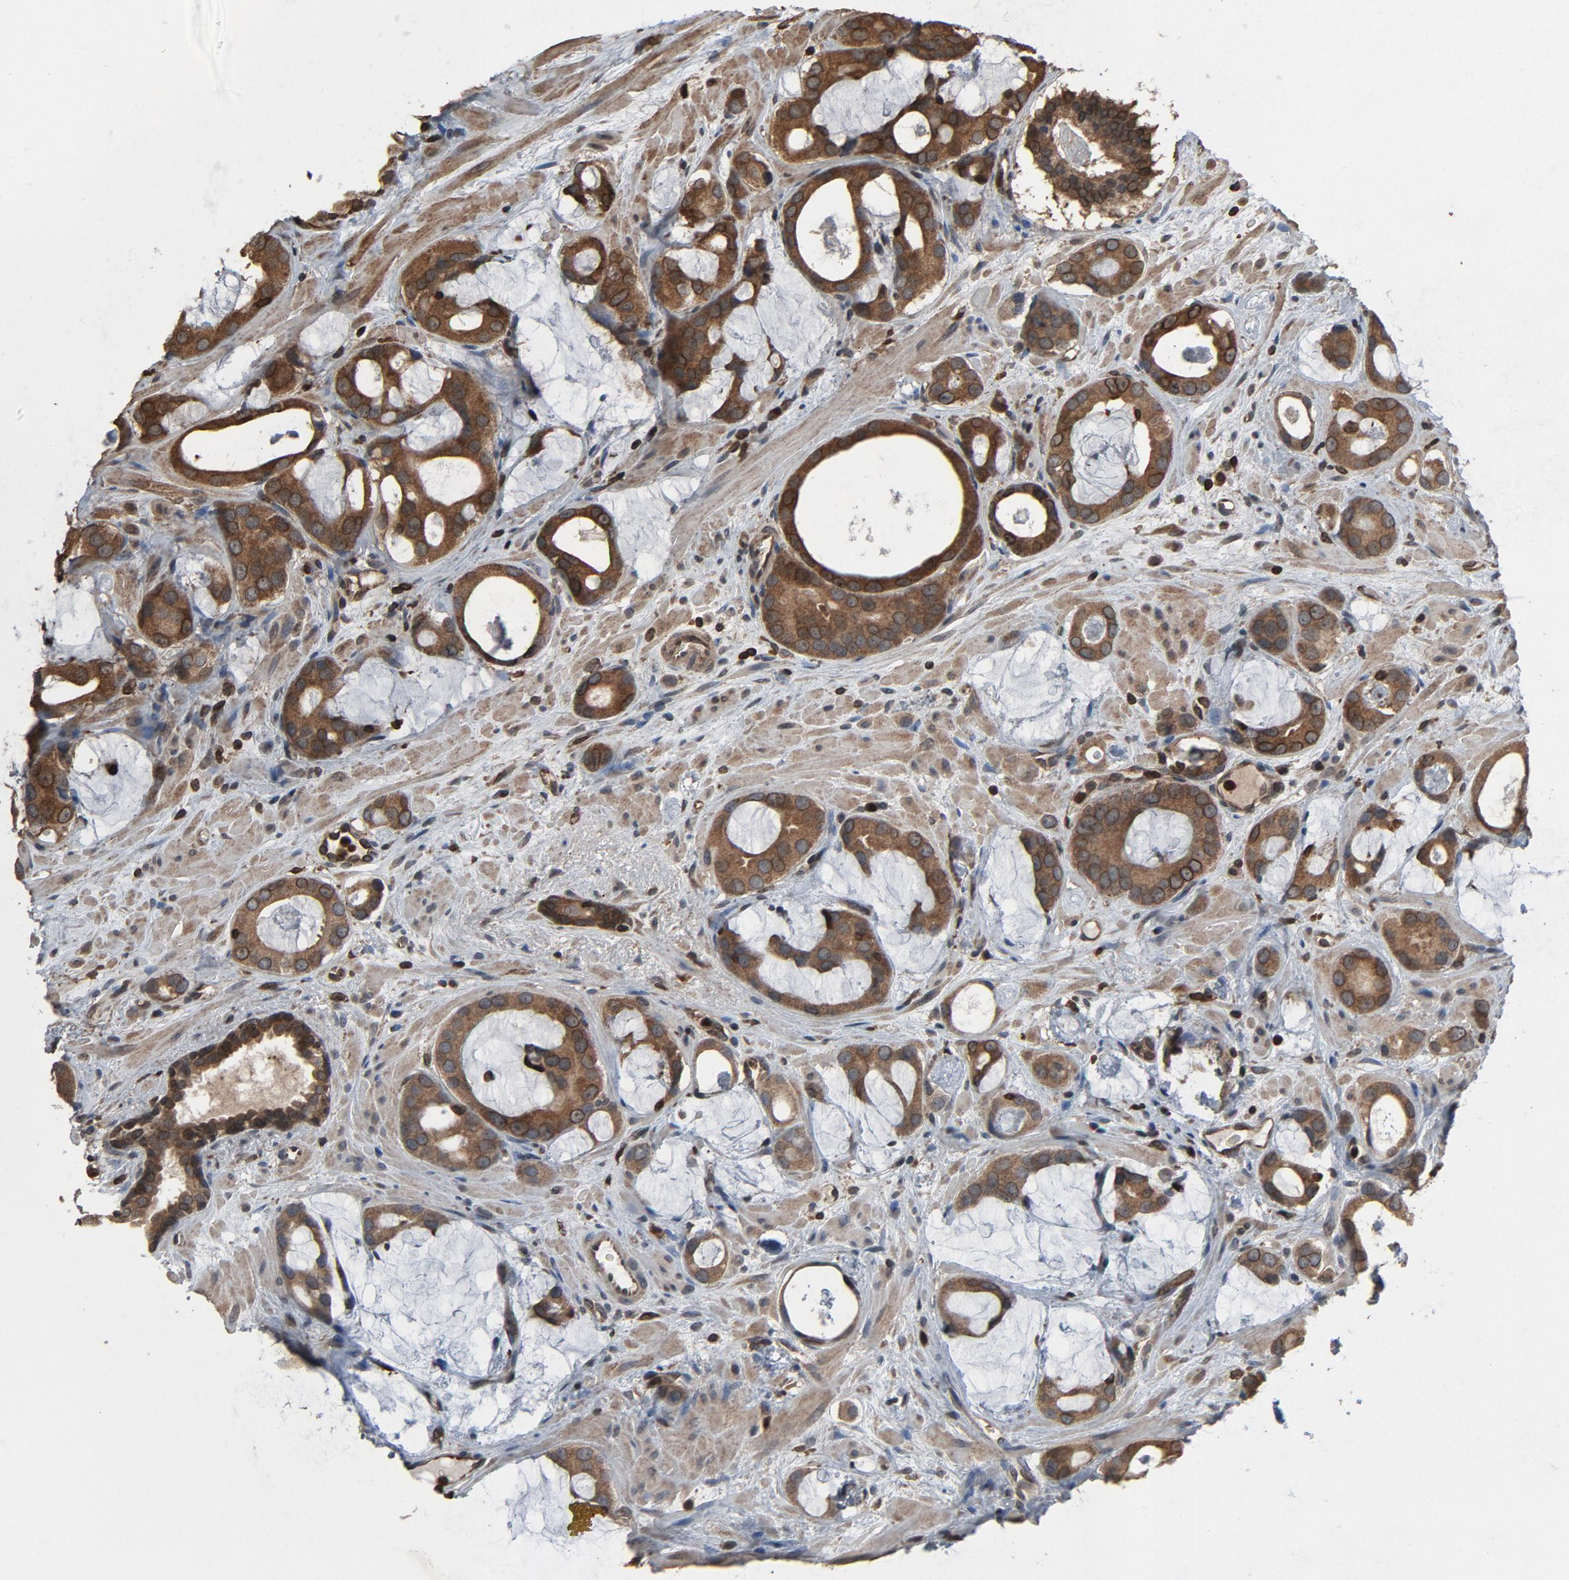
{"staining": {"intensity": "moderate", "quantity": ">75%", "location": "cytoplasmic/membranous,nuclear"}, "tissue": "prostate cancer", "cell_type": "Tumor cells", "image_type": "cancer", "snomed": [{"axis": "morphology", "description": "Adenocarcinoma, Low grade"}, {"axis": "topography", "description": "Prostate"}], "caption": "Brown immunohistochemical staining in low-grade adenocarcinoma (prostate) exhibits moderate cytoplasmic/membranous and nuclear positivity in approximately >75% of tumor cells.", "gene": "UBE2D1", "patient": {"sex": "male", "age": 57}}